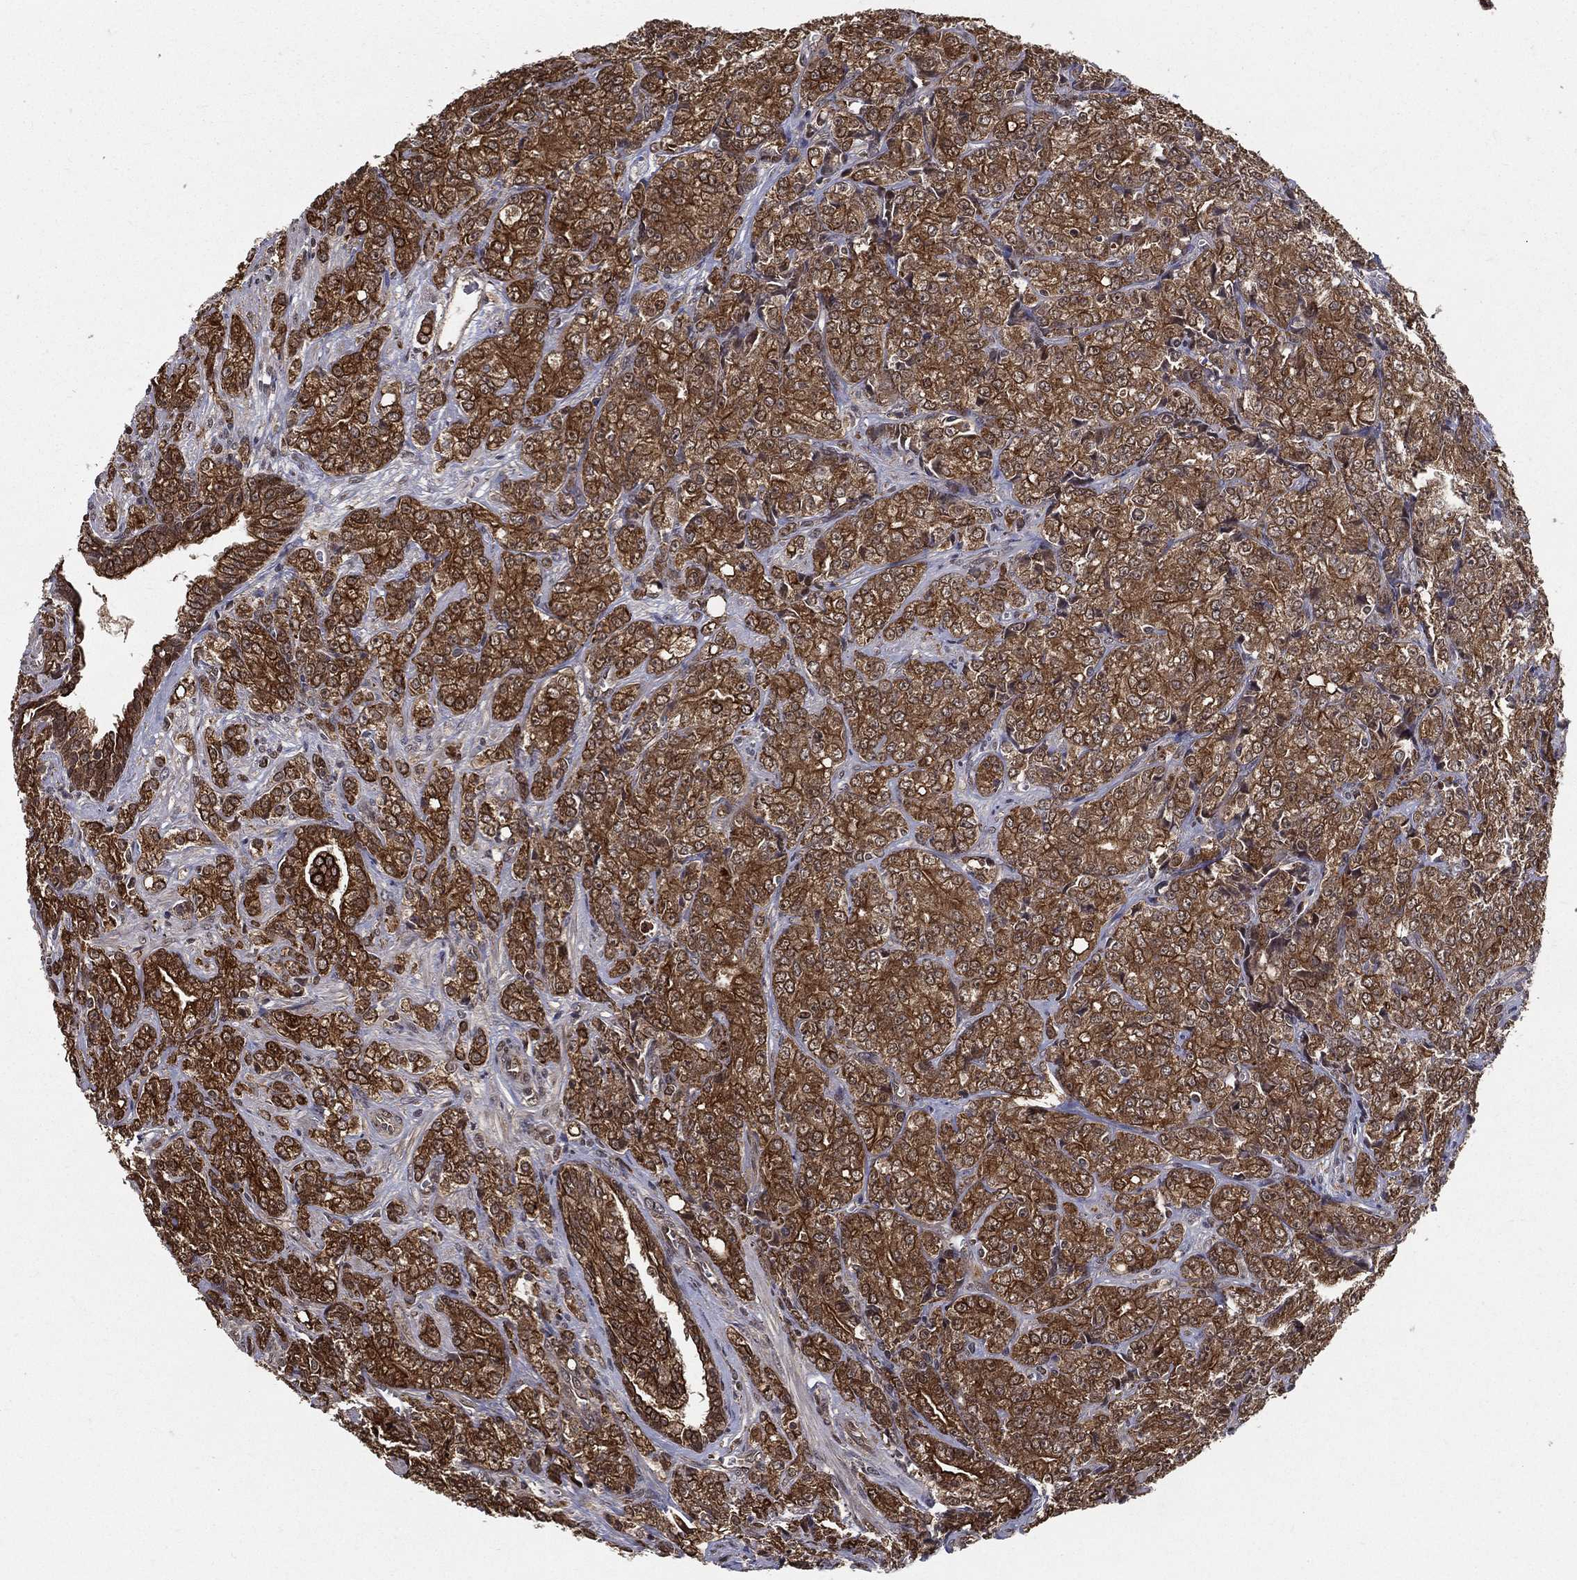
{"staining": {"intensity": "strong", "quantity": ">75%", "location": "cytoplasmic/membranous"}, "tissue": "prostate cancer", "cell_type": "Tumor cells", "image_type": "cancer", "snomed": [{"axis": "morphology", "description": "Adenocarcinoma, NOS"}, {"axis": "topography", "description": "Prostate and seminal vesicle, NOS"}, {"axis": "topography", "description": "Prostate"}], "caption": "A micrograph of human adenocarcinoma (prostate) stained for a protein exhibits strong cytoplasmic/membranous brown staining in tumor cells.", "gene": "SLC6A6", "patient": {"sex": "male", "age": 68}}